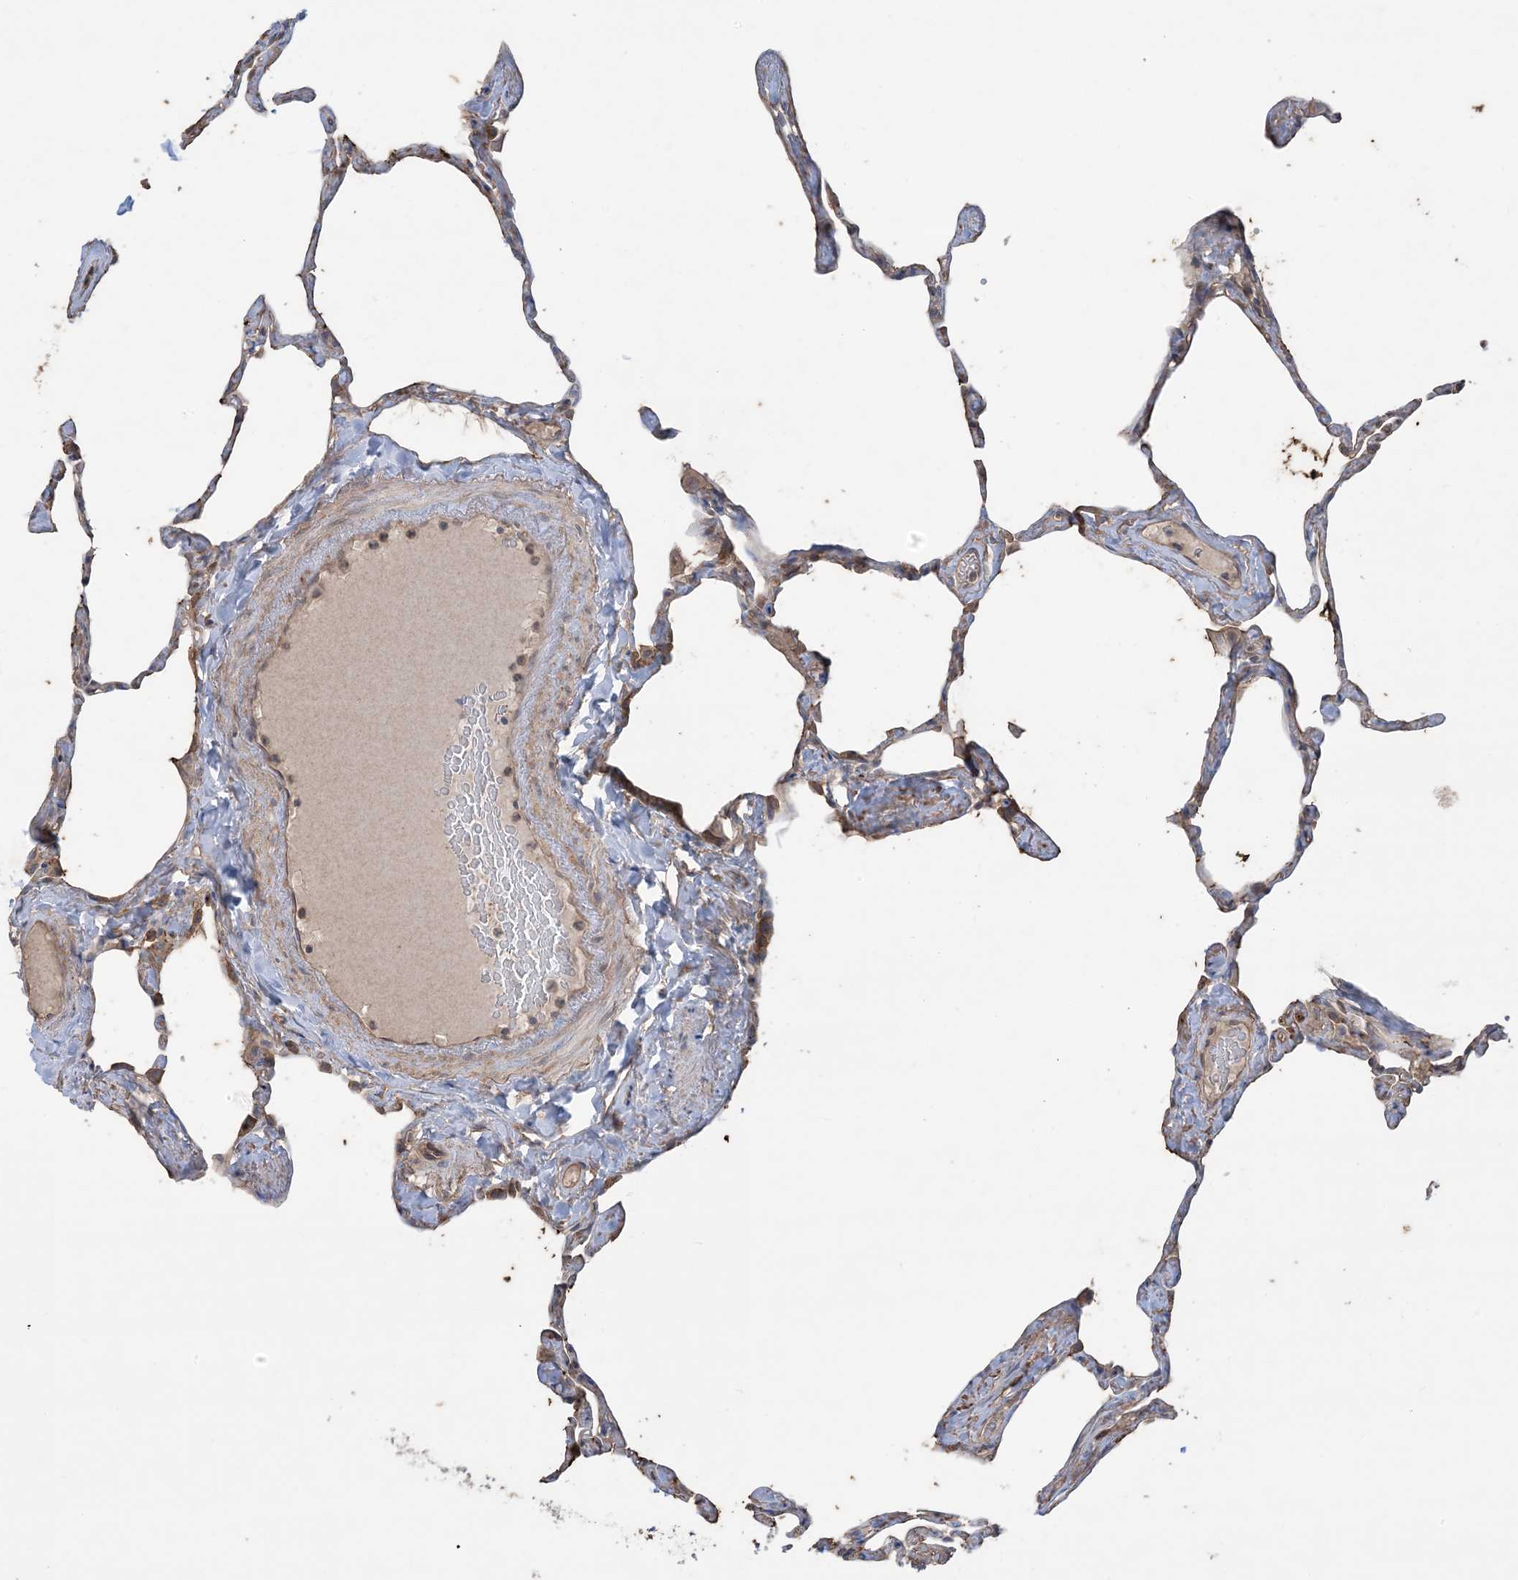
{"staining": {"intensity": "weak", "quantity": "25%-75%", "location": "cytoplasmic/membranous"}, "tissue": "lung", "cell_type": "Alveolar cells", "image_type": "normal", "snomed": [{"axis": "morphology", "description": "Normal tissue, NOS"}, {"axis": "topography", "description": "Lung"}], "caption": "DAB immunohistochemical staining of benign human lung exhibits weak cytoplasmic/membranous protein staining in about 25%-75% of alveolar cells. Using DAB (brown) and hematoxylin (blue) stains, captured at high magnification using brightfield microscopy.", "gene": "CCNY", "patient": {"sex": "male", "age": 65}}